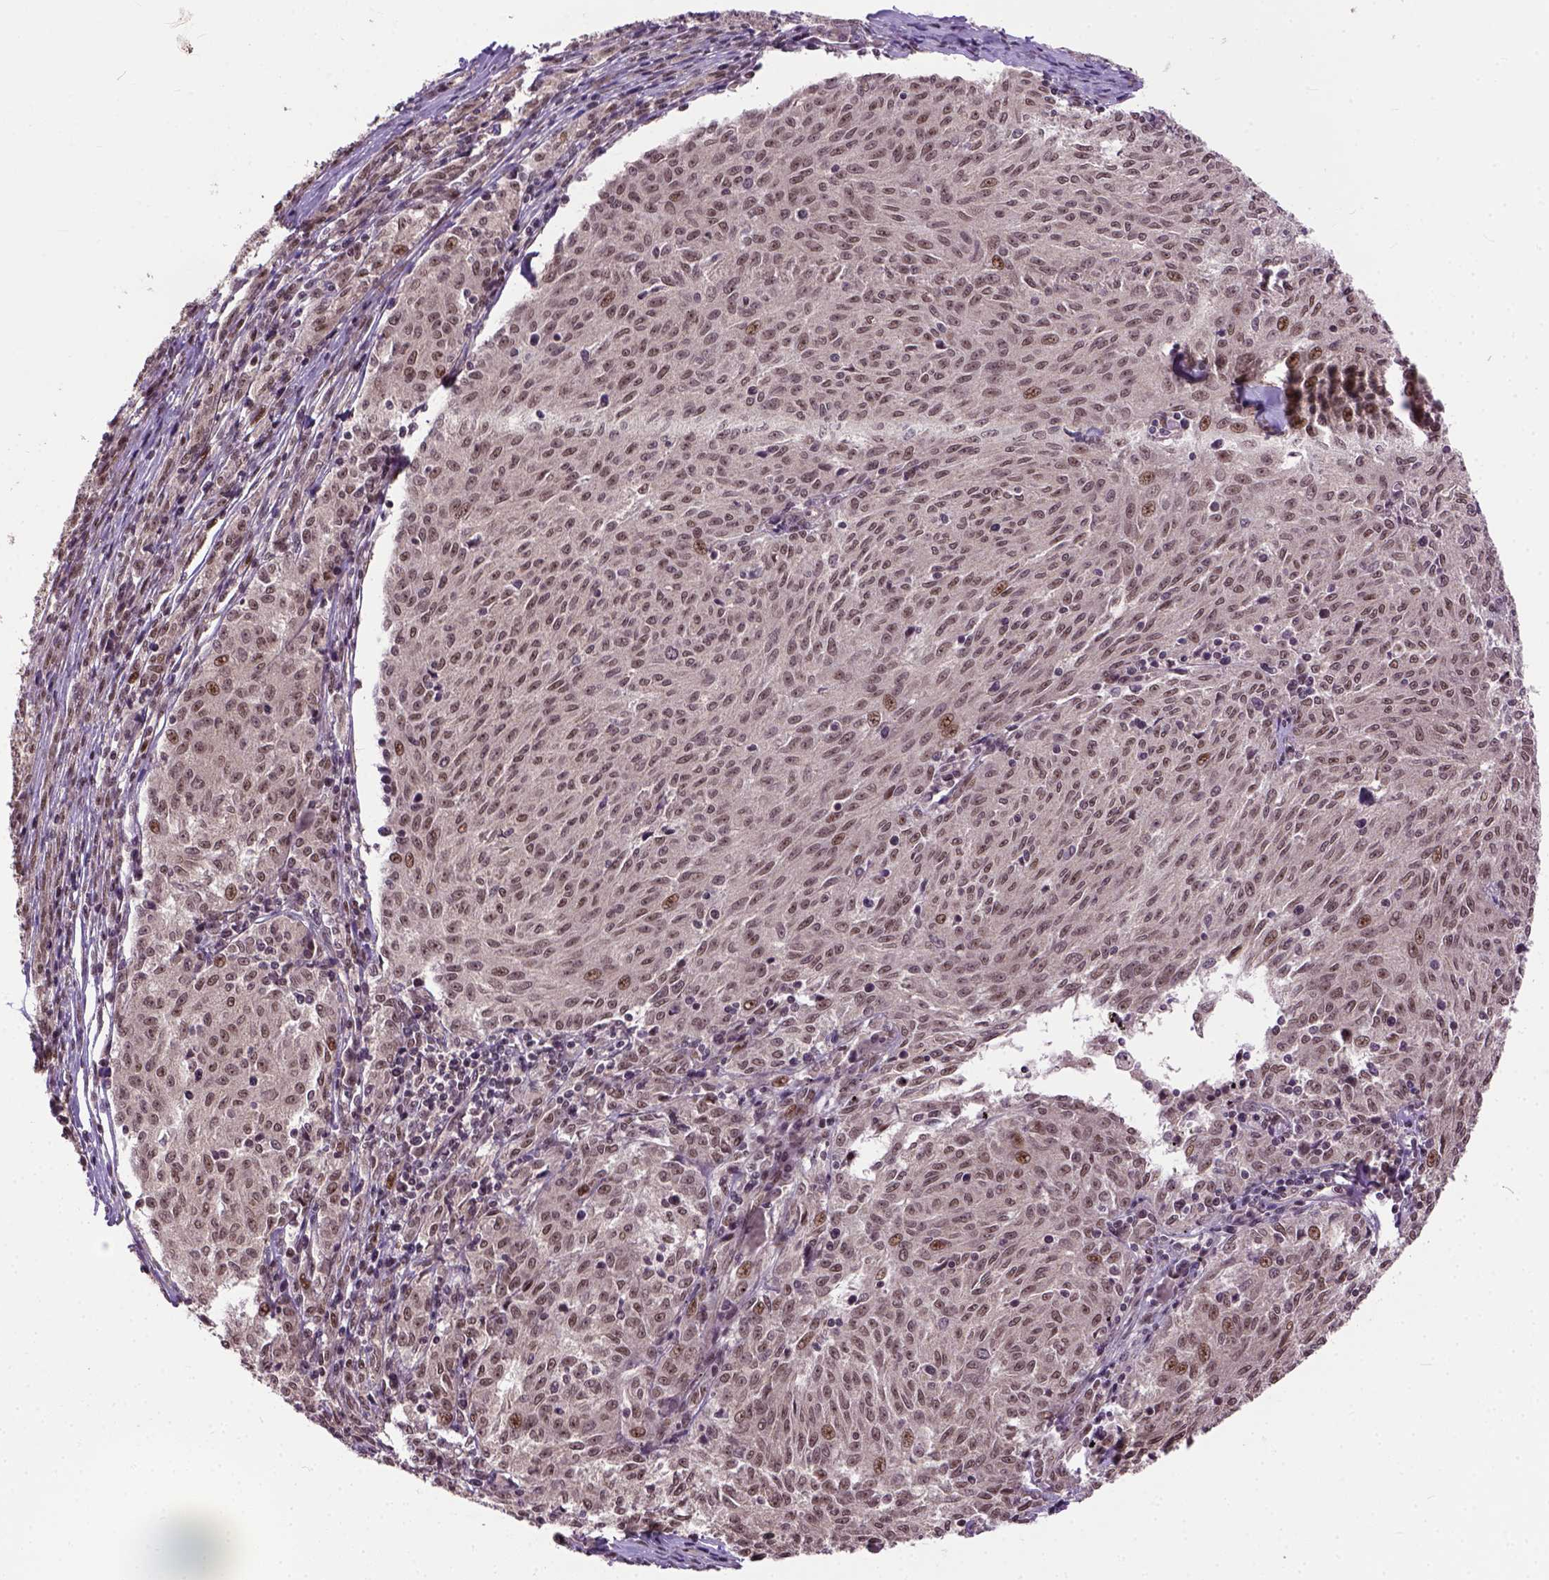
{"staining": {"intensity": "weak", "quantity": ">75%", "location": "nuclear"}, "tissue": "melanoma", "cell_type": "Tumor cells", "image_type": "cancer", "snomed": [{"axis": "morphology", "description": "Malignant melanoma, NOS"}, {"axis": "topography", "description": "Skin"}], "caption": "The micrograph reveals staining of malignant melanoma, revealing weak nuclear protein expression (brown color) within tumor cells.", "gene": "ZNF630", "patient": {"sex": "female", "age": 72}}